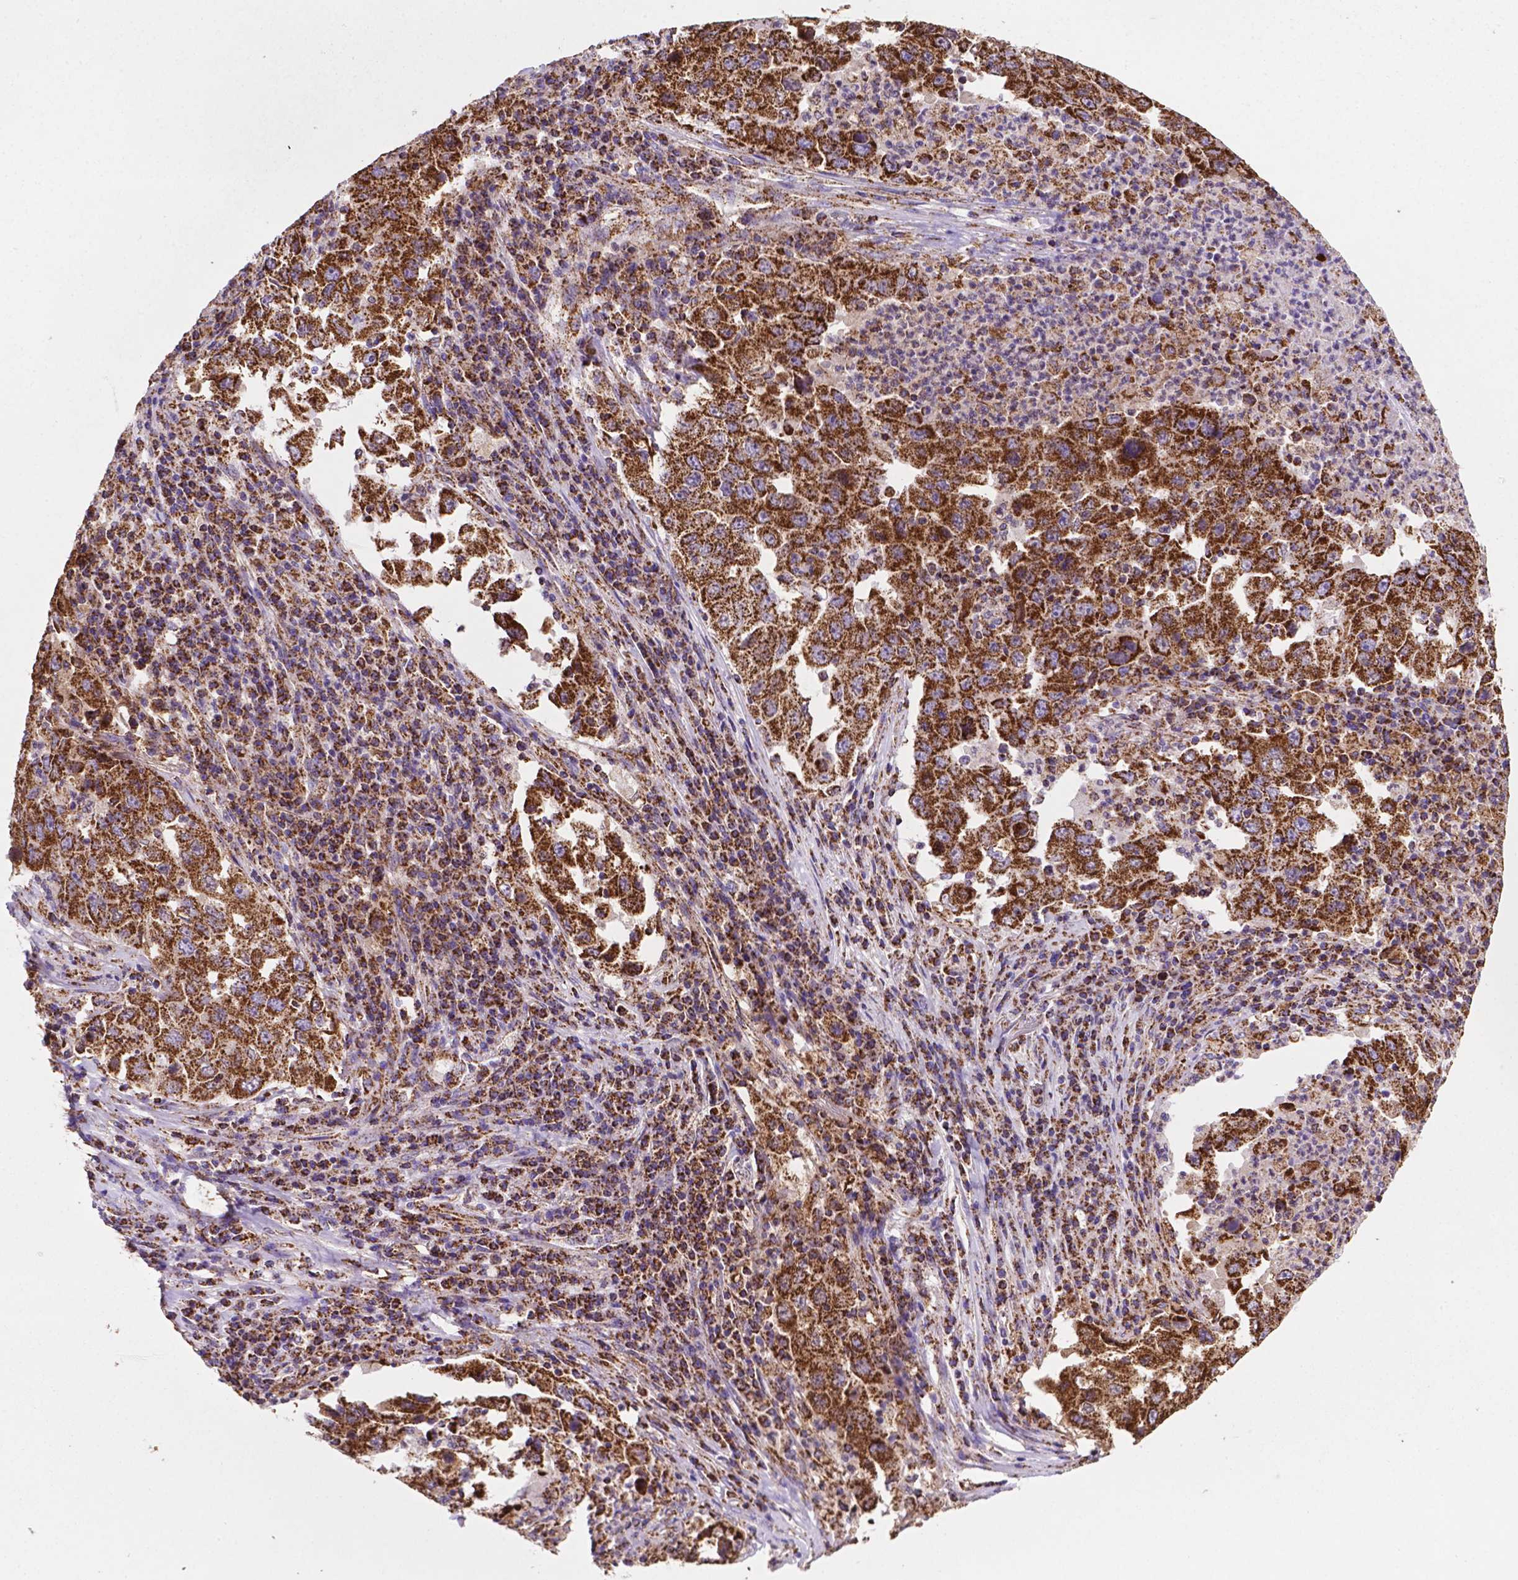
{"staining": {"intensity": "strong", "quantity": ">75%", "location": "cytoplasmic/membranous"}, "tissue": "lung cancer", "cell_type": "Tumor cells", "image_type": "cancer", "snomed": [{"axis": "morphology", "description": "Adenocarcinoma, NOS"}, {"axis": "topography", "description": "Lung"}], "caption": "Immunohistochemical staining of adenocarcinoma (lung) exhibits strong cytoplasmic/membranous protein expression in approximately >75% of tumor cells. The staining is performed using DAB brown chromogen to label protein expression. The nuclei are counter-stained blue using hematoxylin.", "gene": "HSPD1", "patient": {"sex": "male", "age": 73}}